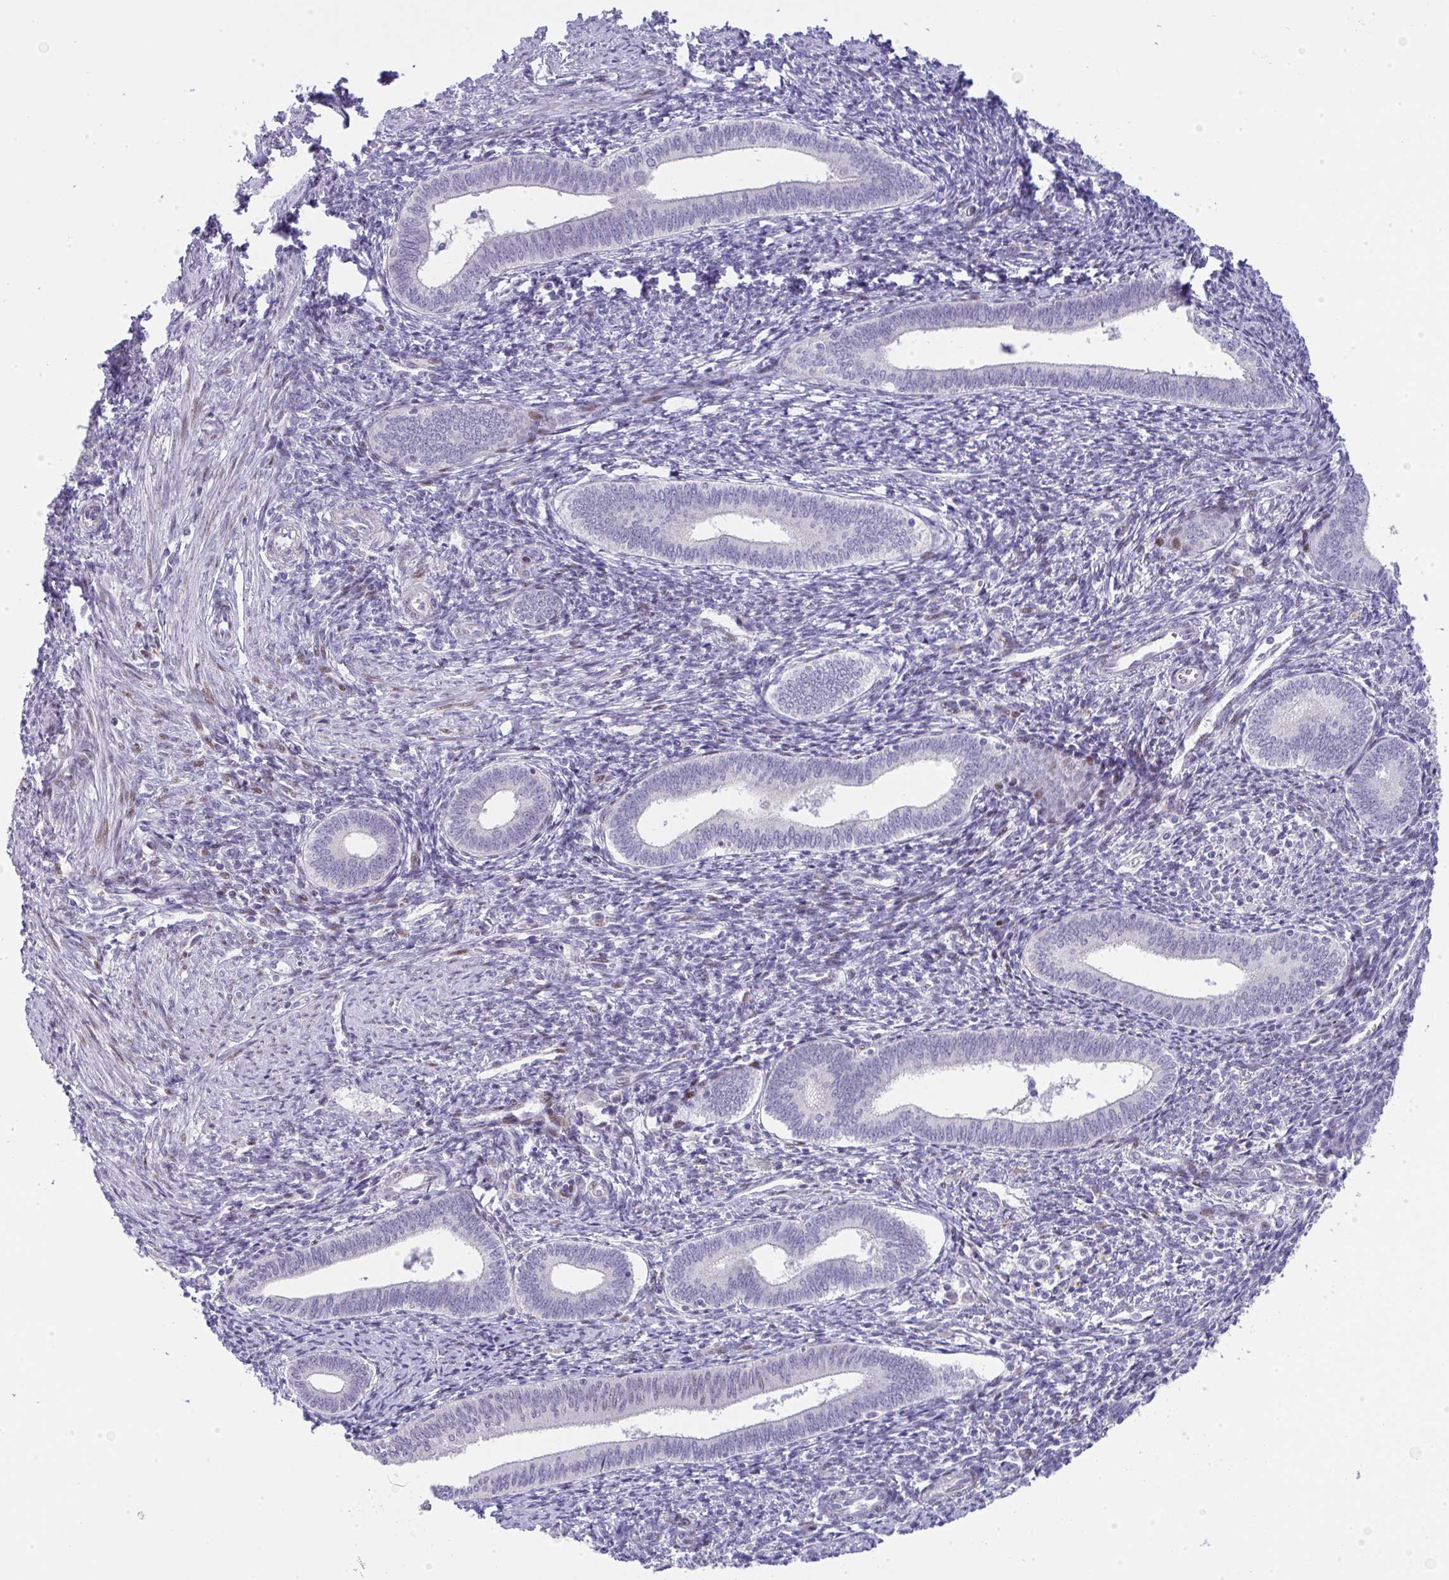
{"staining": {"intensity": "moderate", "quantity": "<25%", "location": "nuclear"}, "tissue": "endometrium", "cell_type": "Cells in endometrial stroma", "image_type": "normal", "snomed": [{"axis": "morphology", "description": "Normal tissue, NOS"}, {"axis": "topography", "description": "Endometrium"}], "caption": "Protein staining displays moderate nuclear expression in about <25% of cells in endometrial stroma in benign endometrium. Using DAB (3,3'-diaminobenzidine) (brown) and hematoxylin (blue) stains, captured at high magnification using brightfield microscopy.", "gene": "GALNT16", "patient": {"sex": "female", "age": 41}}